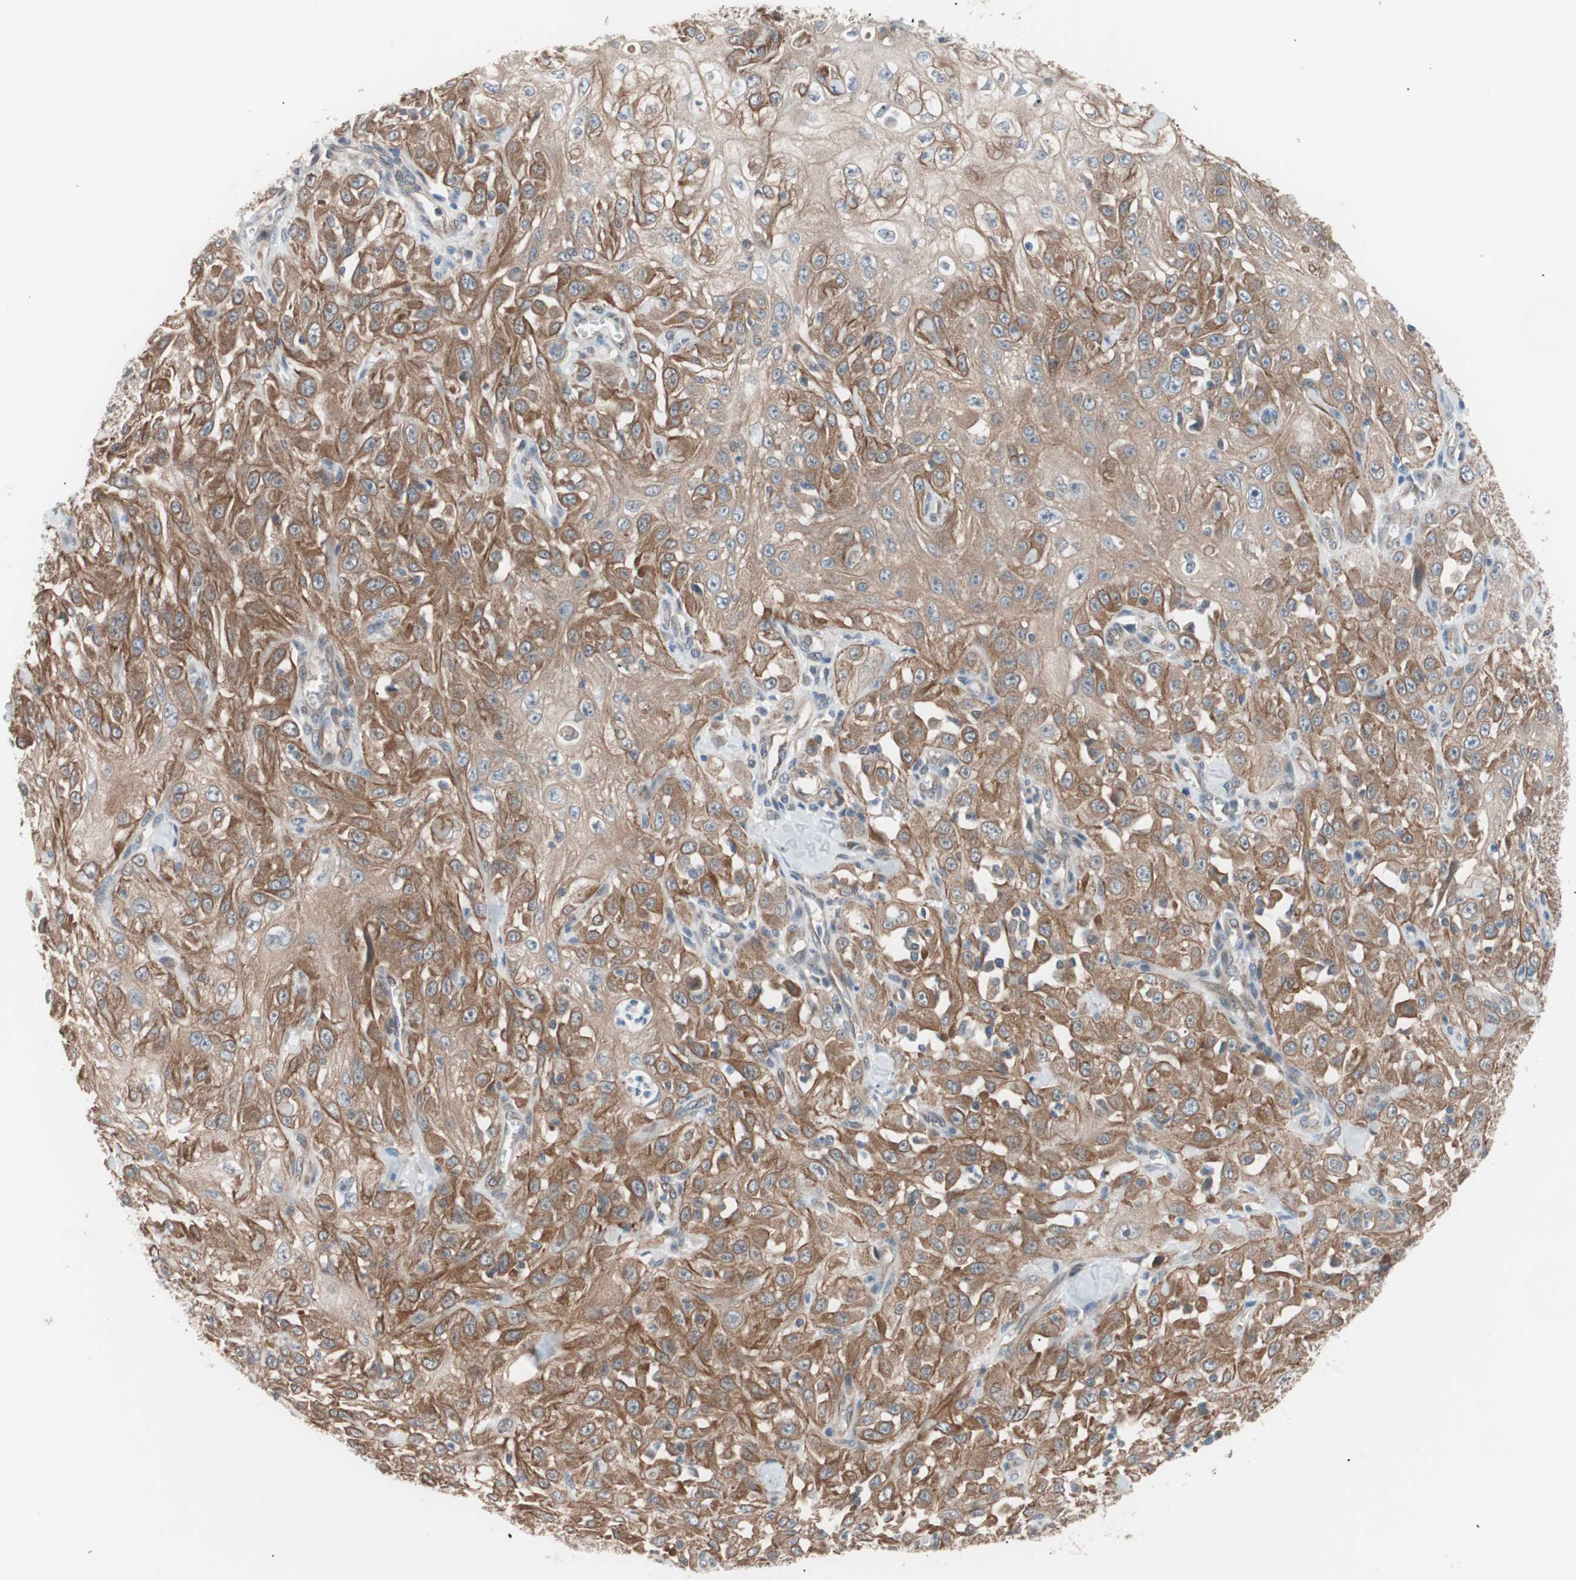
{"staining": {"intensity": "moderate", "quantity": ">75%", "location": "cytoplasmic/membranous"}, "tissue": "skin cancer", "cell_type": "Tumor cells", "image_type": "cancer", "snomed": [{"axis": "morphology", "description": "Squamous cell carcinoma, NOS"}, {"axis": "morphology", "description": "Squamous cell carcinoma, metastatic, NOS"}, {"axis": "topography", "description": "Skin"}, {"axis": "topography", "description": "Lymph node"}], "caption": "Protein staining of squamous cell carcinoma (skin) tissue exhibits moderate cytoplasmic/membranous expression in about >75% of tumor cells. (DAB IHC with brightfield microscopy, high magnification).", "gene": "SMG1", "patient": {"sex": "male", "age": 75}}